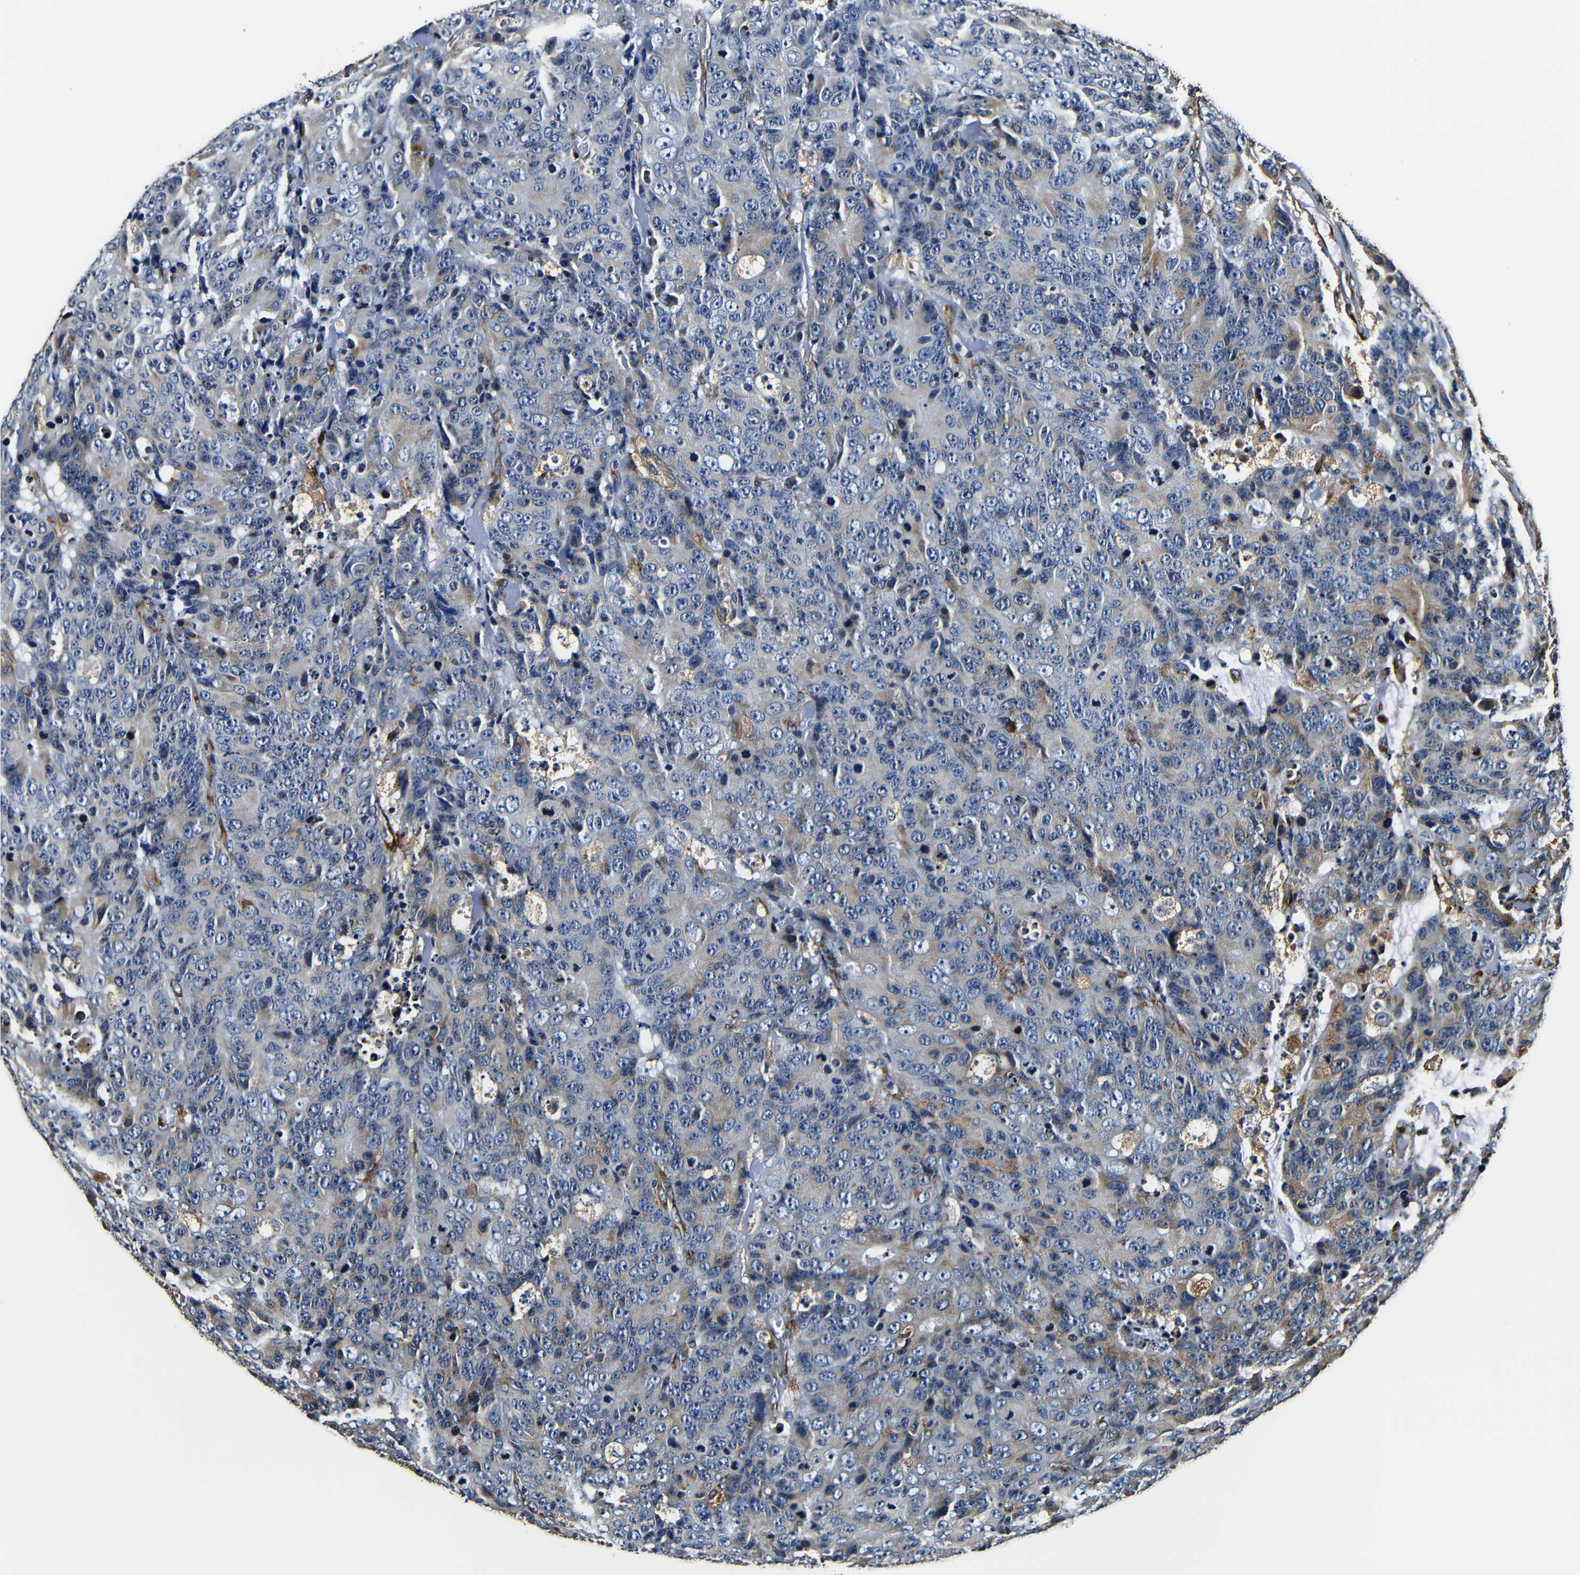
{"staining": {"intensity": "weak", "quantity": "25%-75%", "location": "cytoplasmic/membranous"}, "tissue": "colorectal cancer", "cell_type": "Tumor cells", "image_type": "cancer", "snomed": [{"axis": "morphology", "description": "Adenocarcinoma, NOS"}, {"axis": "topography", "description": "Colon"}], "caption": "Human colorectal adenocarcinoma stained for a protein (brown) displays weak cytoplasmic/membranous positive positivity in about 25%-75% of tumor cells.", "gene": "RRBP1", "patient": {"sex": "female", "age": 86}}